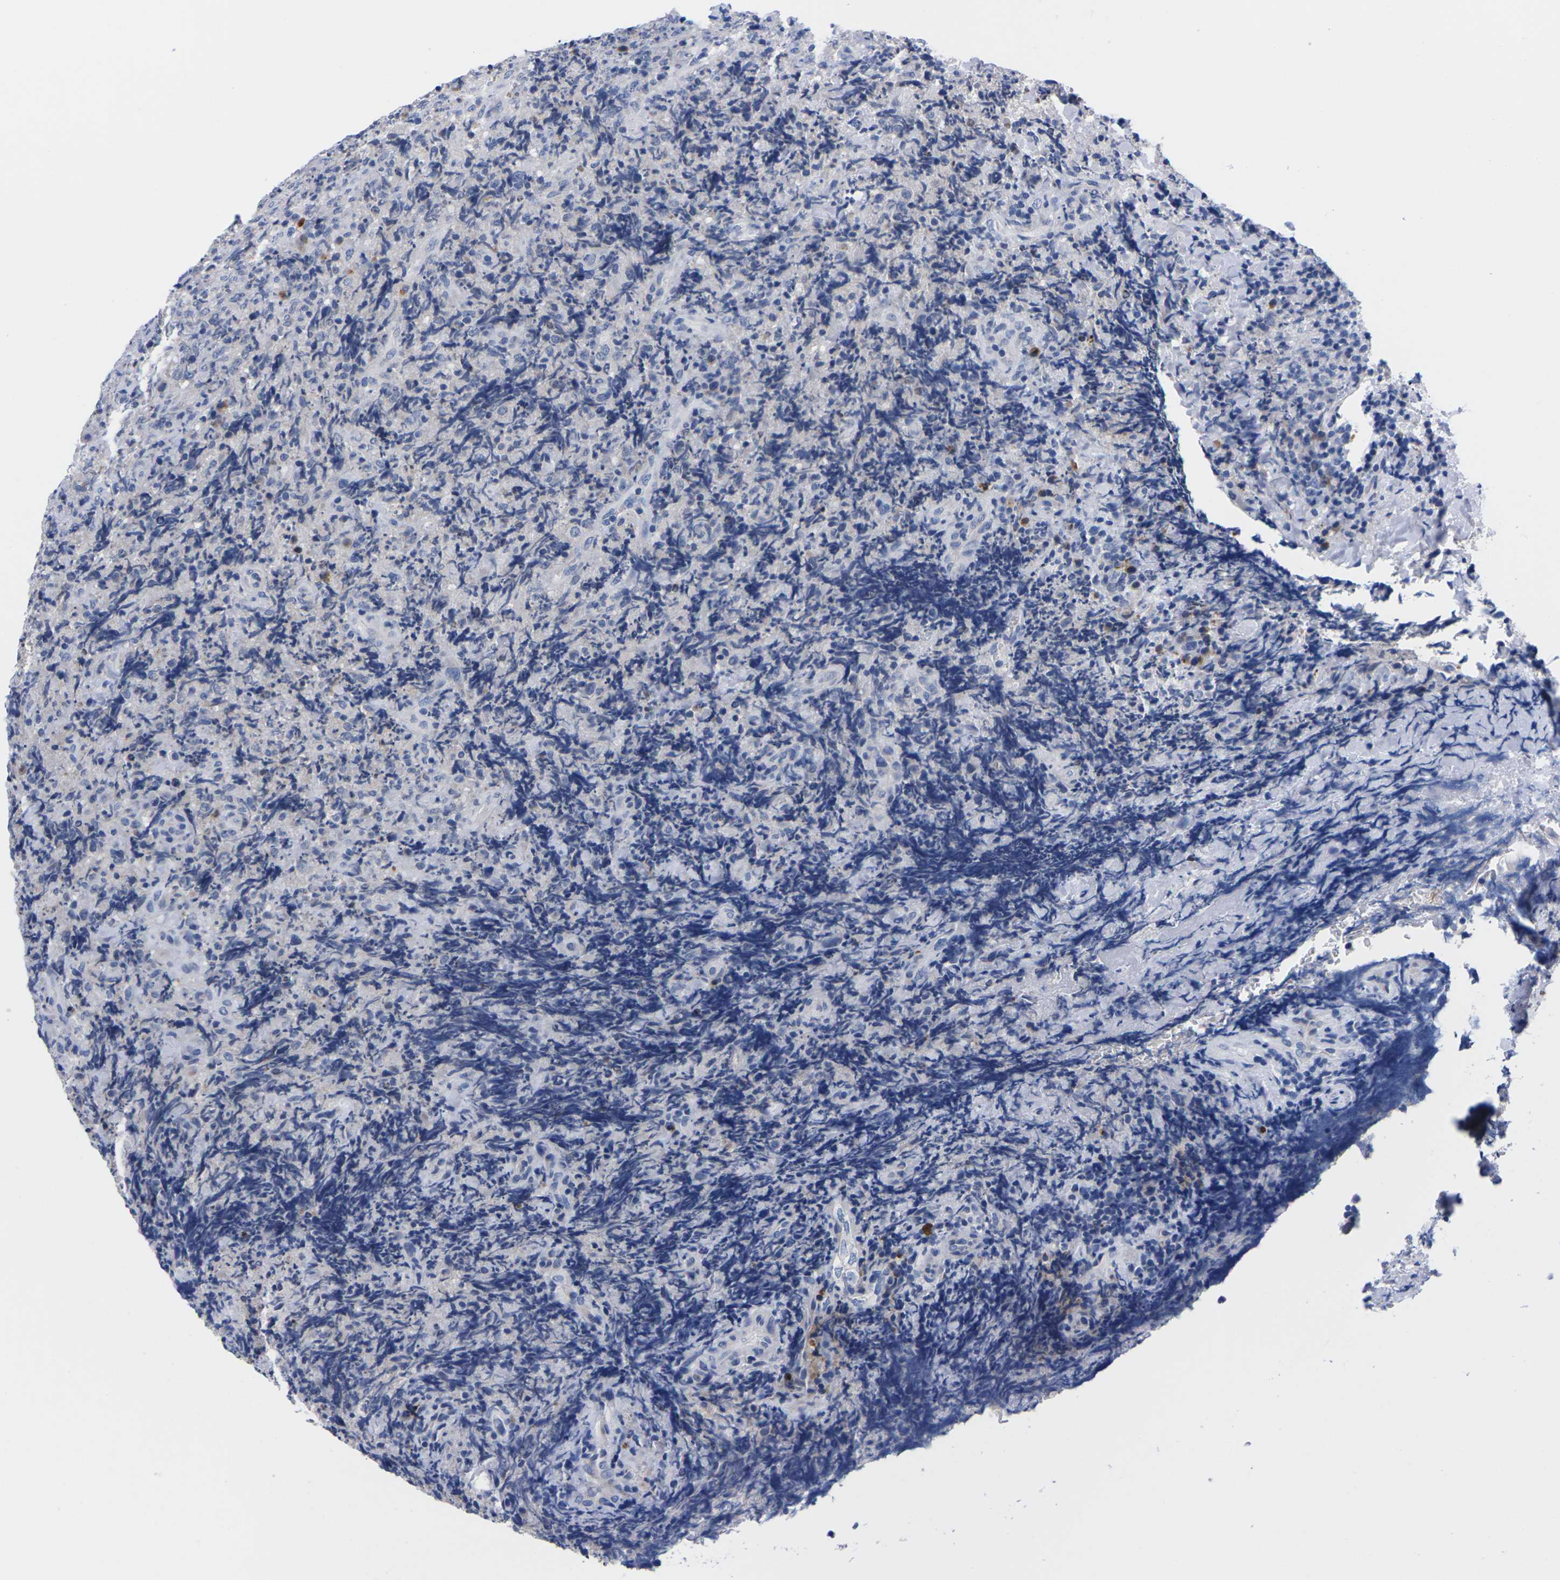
{"staining": {"intensity": "negative", "quantity": "none", "location": "none"}, "tissue": "lymphoma", "cell_type": "Tumor cells", "image_type": "cancer", "snomed": [{"axis": "morphology", "description": "Malignant lymphoma, non-Hodgkin's type, High grade"}, {"axis": "topography", "description": "Tonsil"}], "caption": "DAB (3,3'-diaminobenzidine) immunohistochemical staining of human high-grade malignant lymphoma, non-Hodgkin's type exhibits no significant positivity in tumor cells. (DAB IHC with hematoxylin counter stain).", "gene": "FAM210A", "patient": {"sex": "female", "age": 36}}